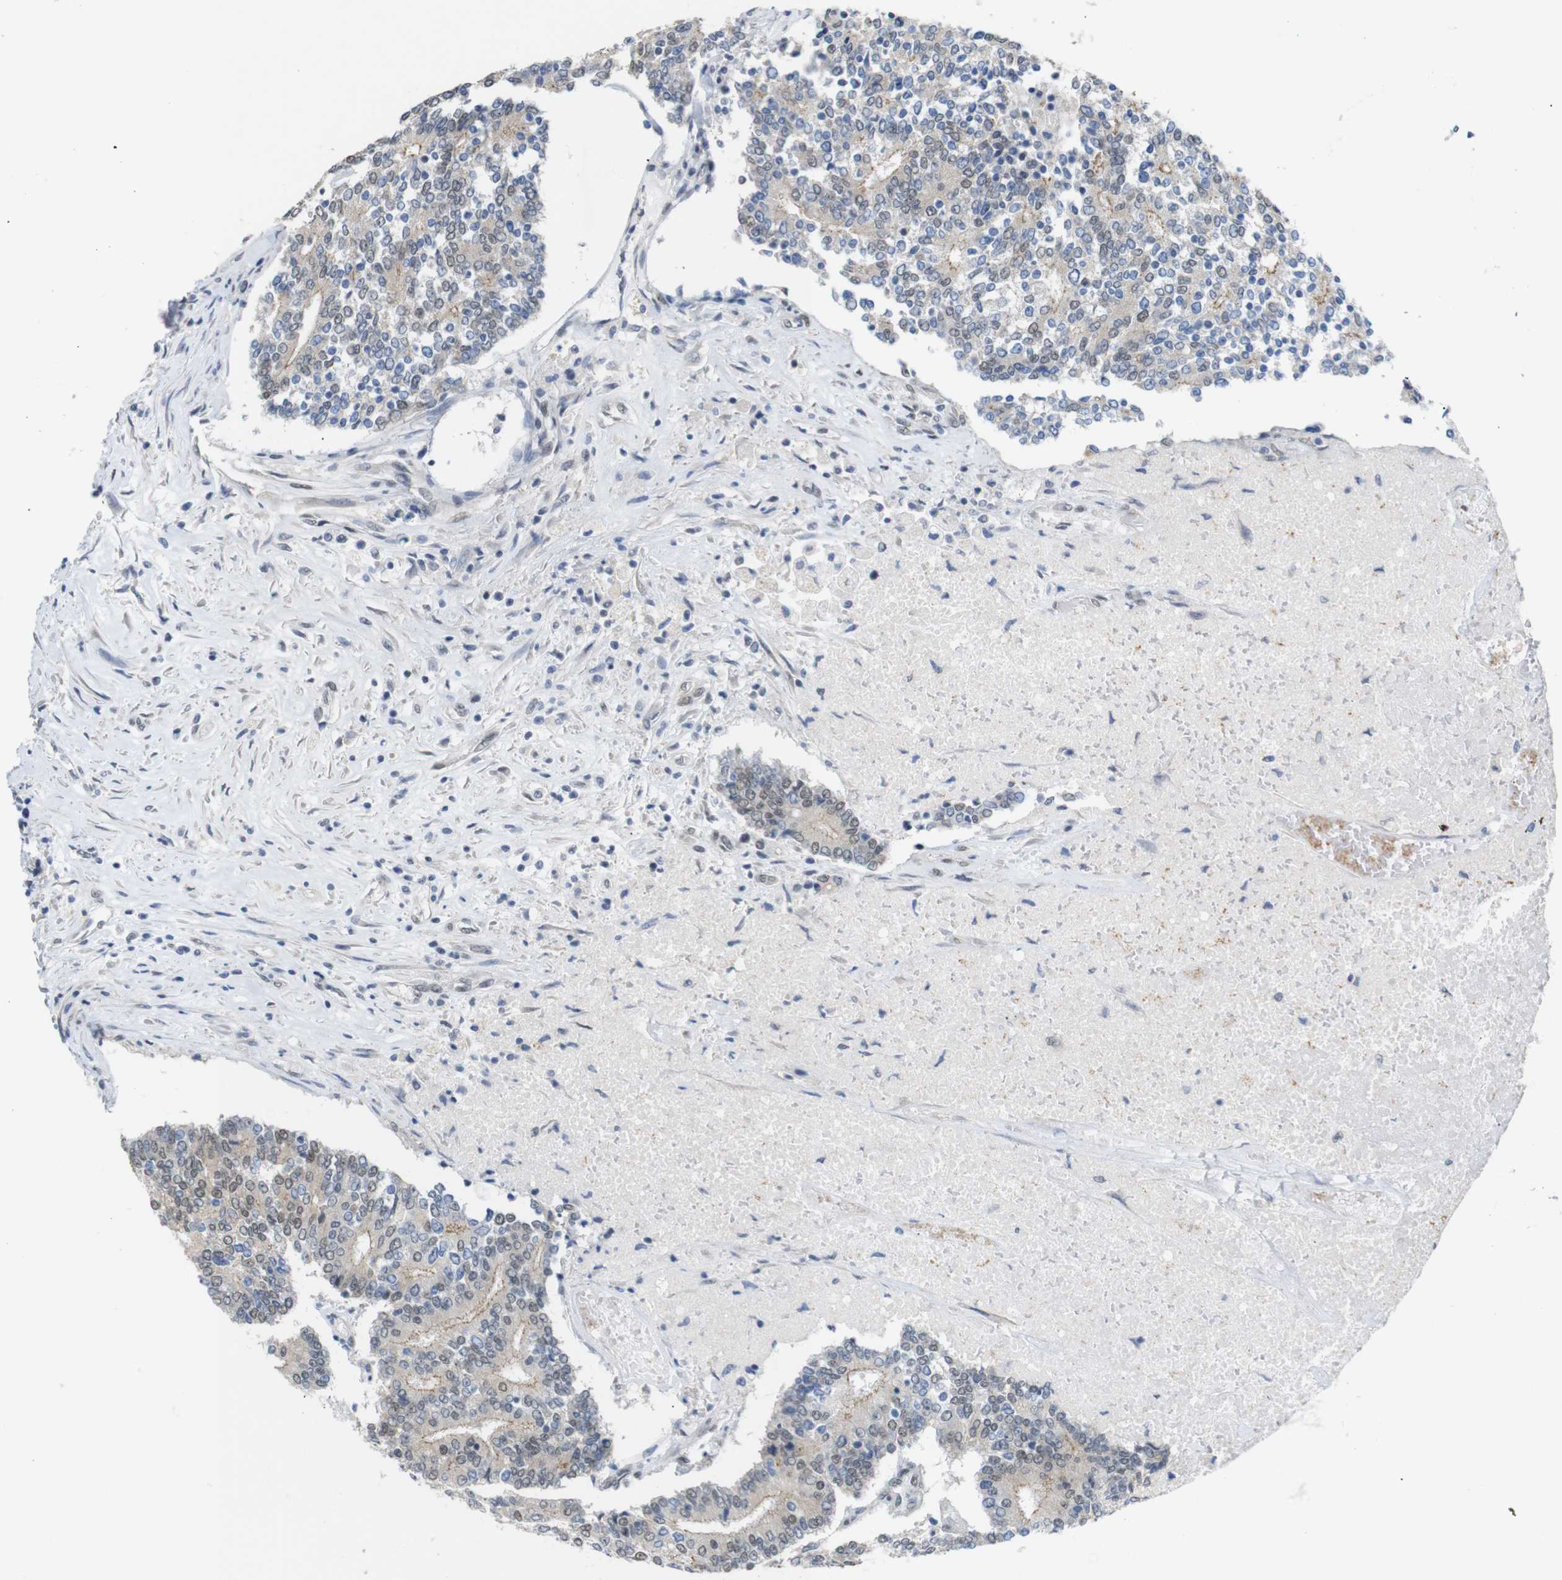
{"staining": {"intensity": "weak", "quantity": "25%-75%", "location": "cytoplasmic/membranous,nuclear"}, "tissue": "prostate cancer", "cell_type": "Tumor cells", "image_type": "cancer", "snomed": [{"axis": "morphology", "description": "Normal tissue, NOS"}, {"axis": "morphology", "description": "Adenocarcinoma, High grade"}, {"axis": "topography", "description": "Prostate"}, {"axis": "topography", "description": "Seminal veicle"}], "caption": "Immunohistochemistry (IHC) photomicrograph of neoplastic tissue: prostate cancer stained using IHC exhibits low levels of weak protein expression localized specifically in the cytoplasmic/membranous and nuclear of tumor cells, appearing as a cytoplasmic/membranous and nuclear brown color.", "gene": "GPR158", "patient": {"sex": "male", "age": 55}}